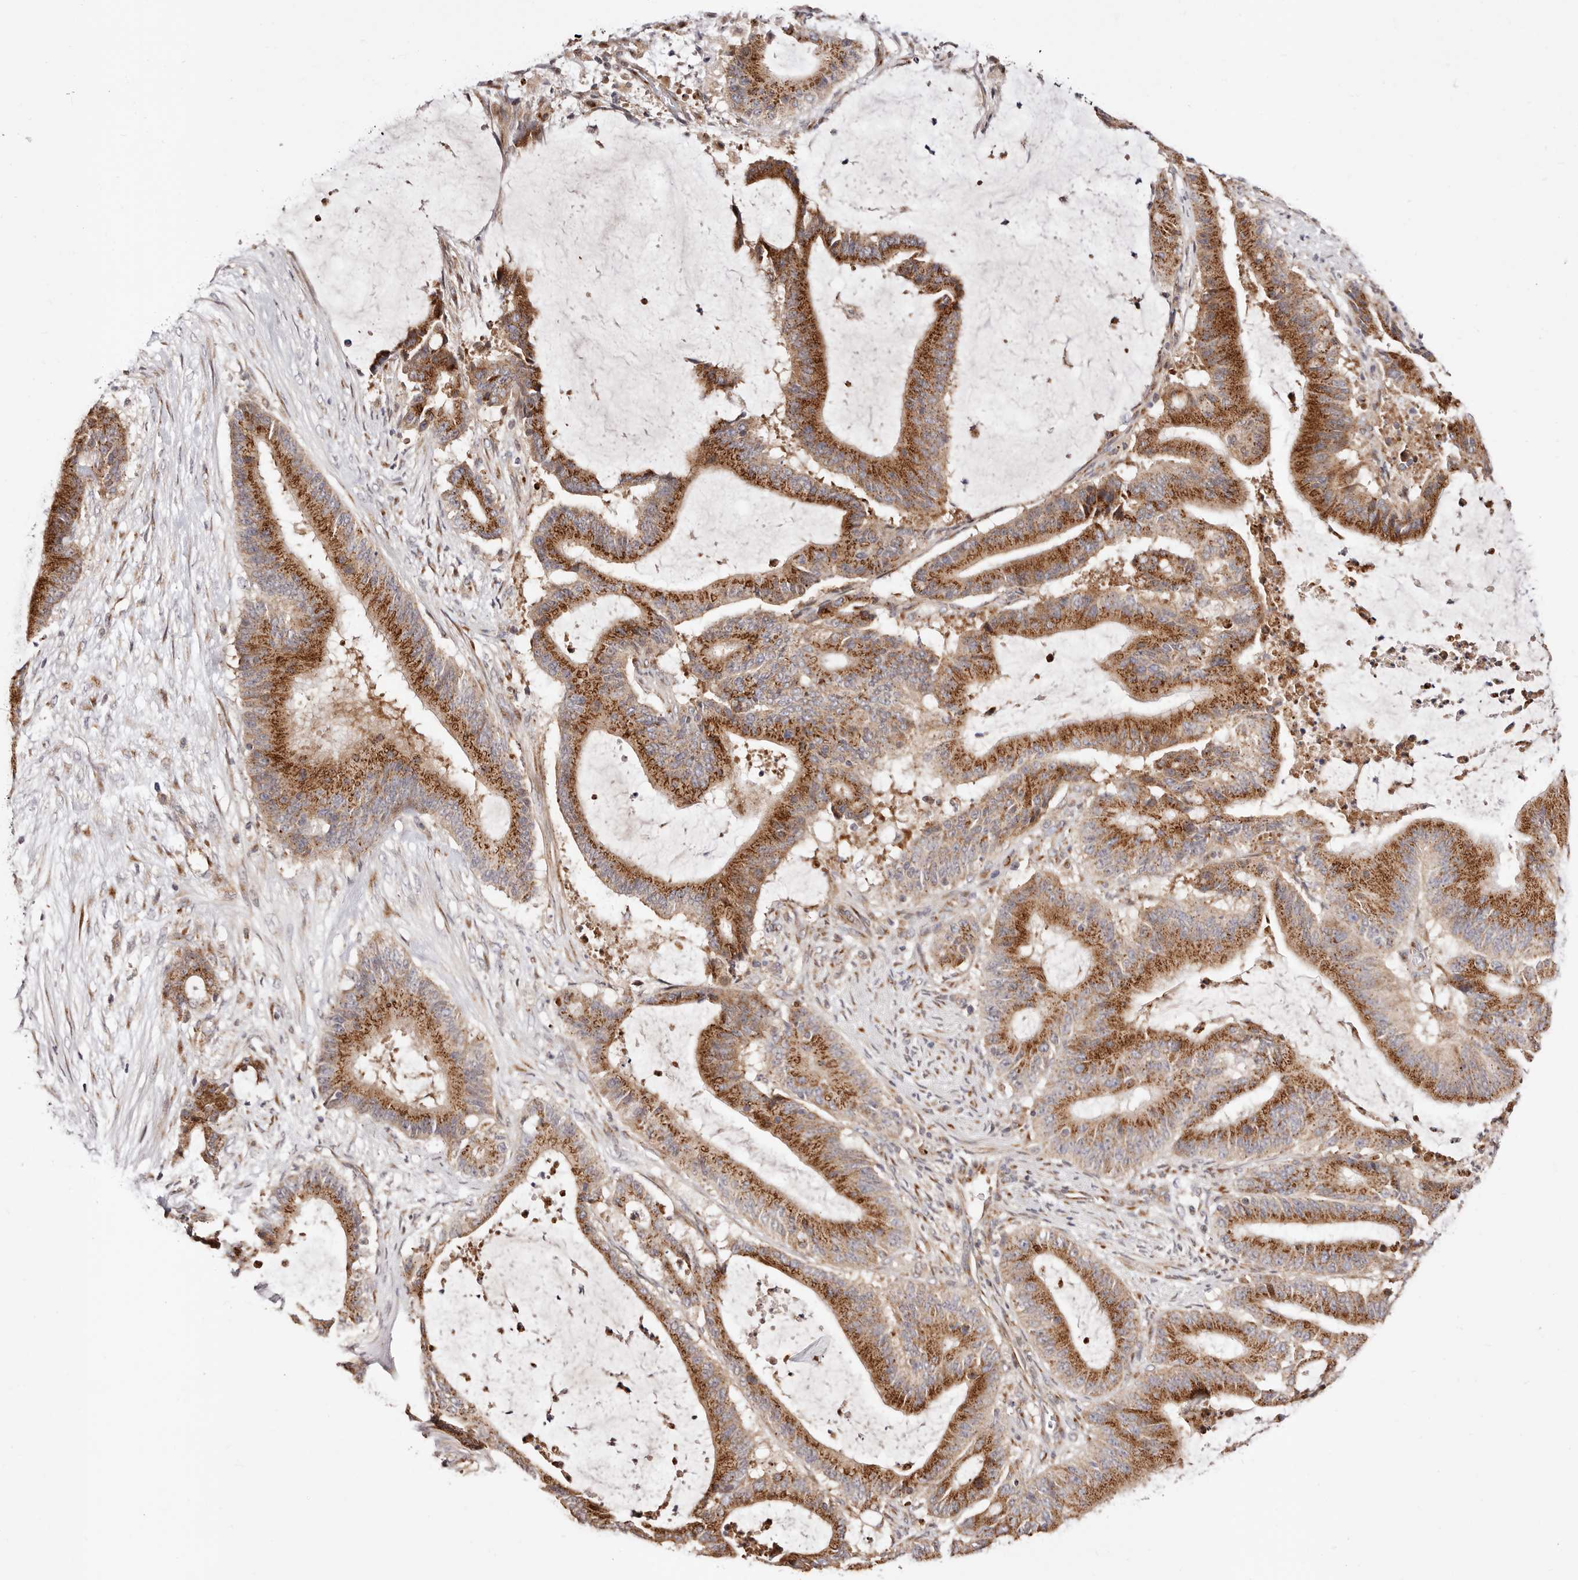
{"staining": {"intensity": "strong", "quantity": ">75%", "location": "cytoplasmic/membranous"}, "tissue": "liver cancer", "cell_type": "Tumor cells", "image_type": "cancer", "snomed": [{"axis": "morphology", "description": "Normal tissue, NOS"}, {"axis": "morphology", "description": "Cholangiocarcinoma"}, {"axis": "topography", "description": "Liver"}, {"axis": "topography", "description": "Peripheral nerve tissue"}], "caption": "Strong cytoplasmic/membranous positivity is appreciated in approximately >75% of tumor cells in liver cholangiocarcinoma.", "gene": "MAPK6", "patient": {"sex": "female", "age": 73}}